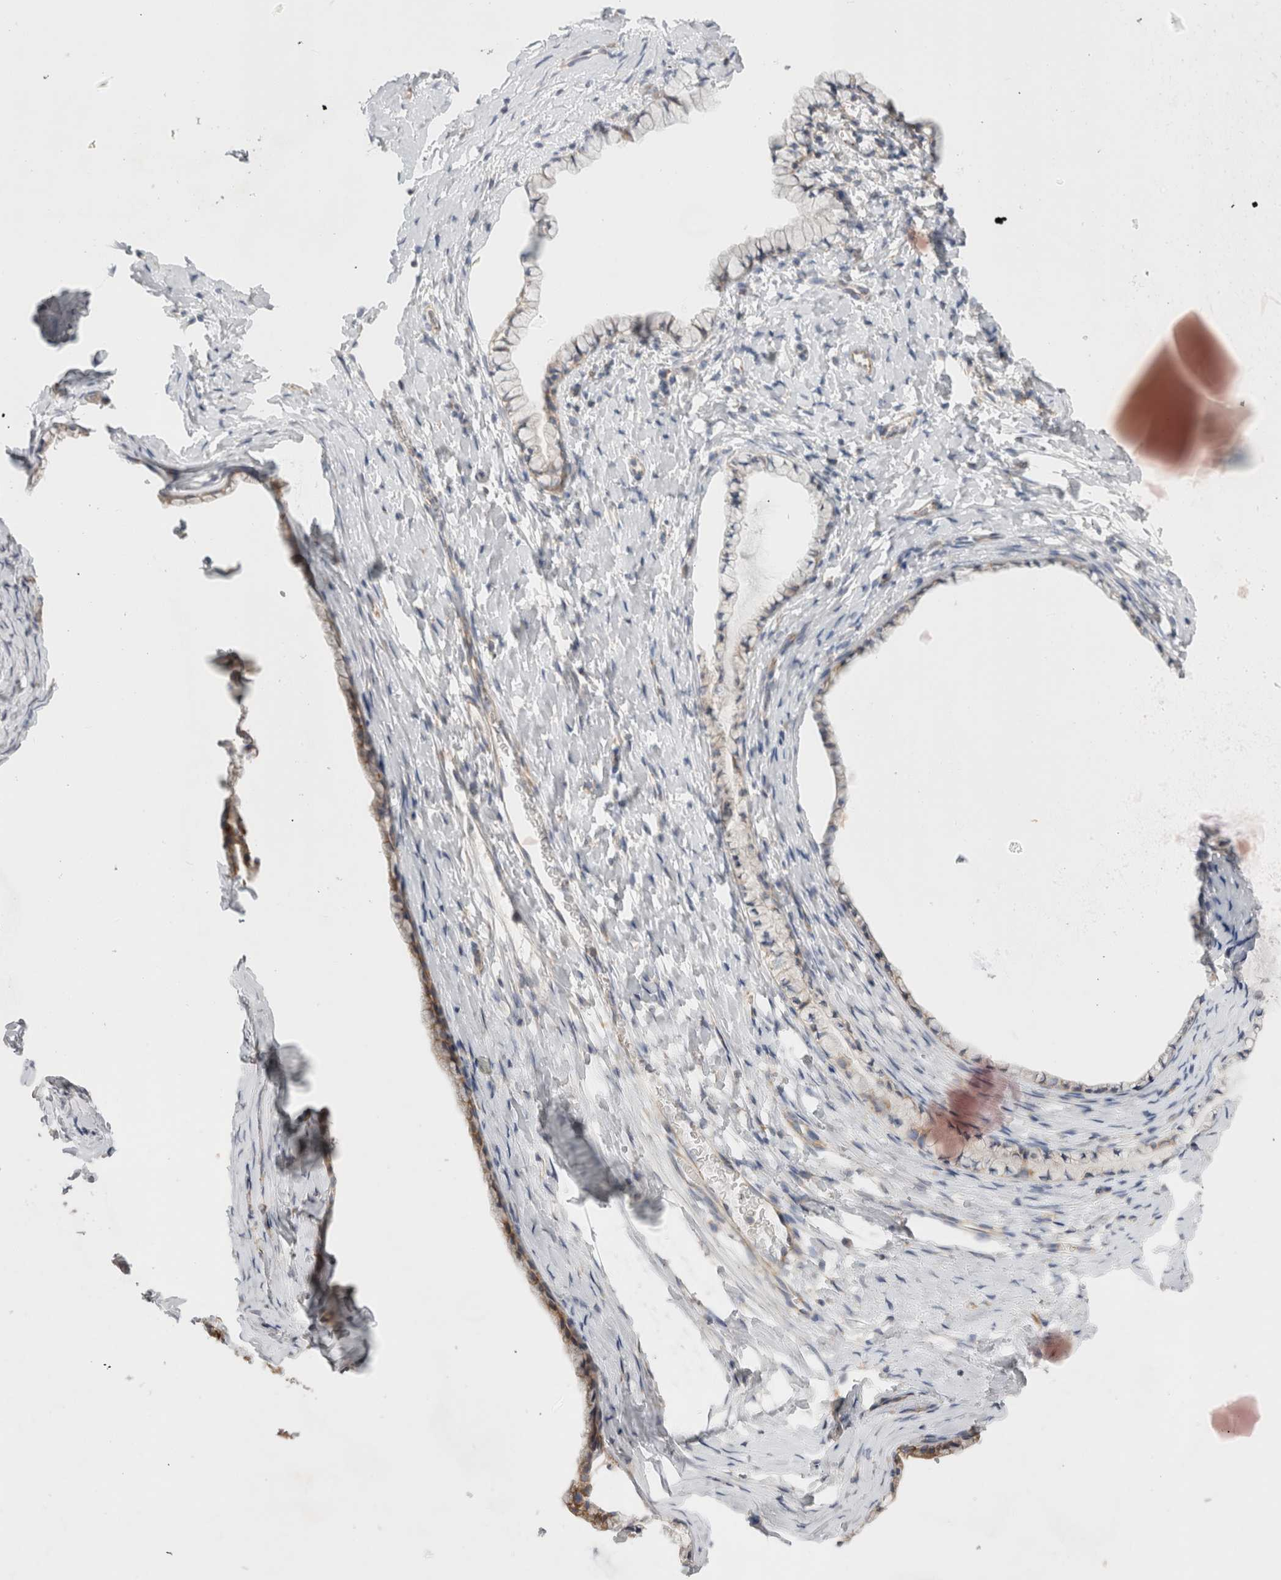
{"staining": {"intensity": "weak", "quantity": "25%-75%", "location": "cytoplasmic/membranous"}, "tissue": "cervix", "cell_type": "Glandular cells", "image_type": "normal", "snomed": [{"axis": "morphology", "description": "Normal tissue, NOS"}, {"axis": "topography", "description": "Cervix"}], "caption": "A high-resolution photomicrograph shows IHC staining of benign cervix, which demonstrates weak cytoplasmic/membranous expression in approximately 25%-75% of glandular cells.", "gene": "ZNF23", "patient": {"sex": "female", "age": 72}}